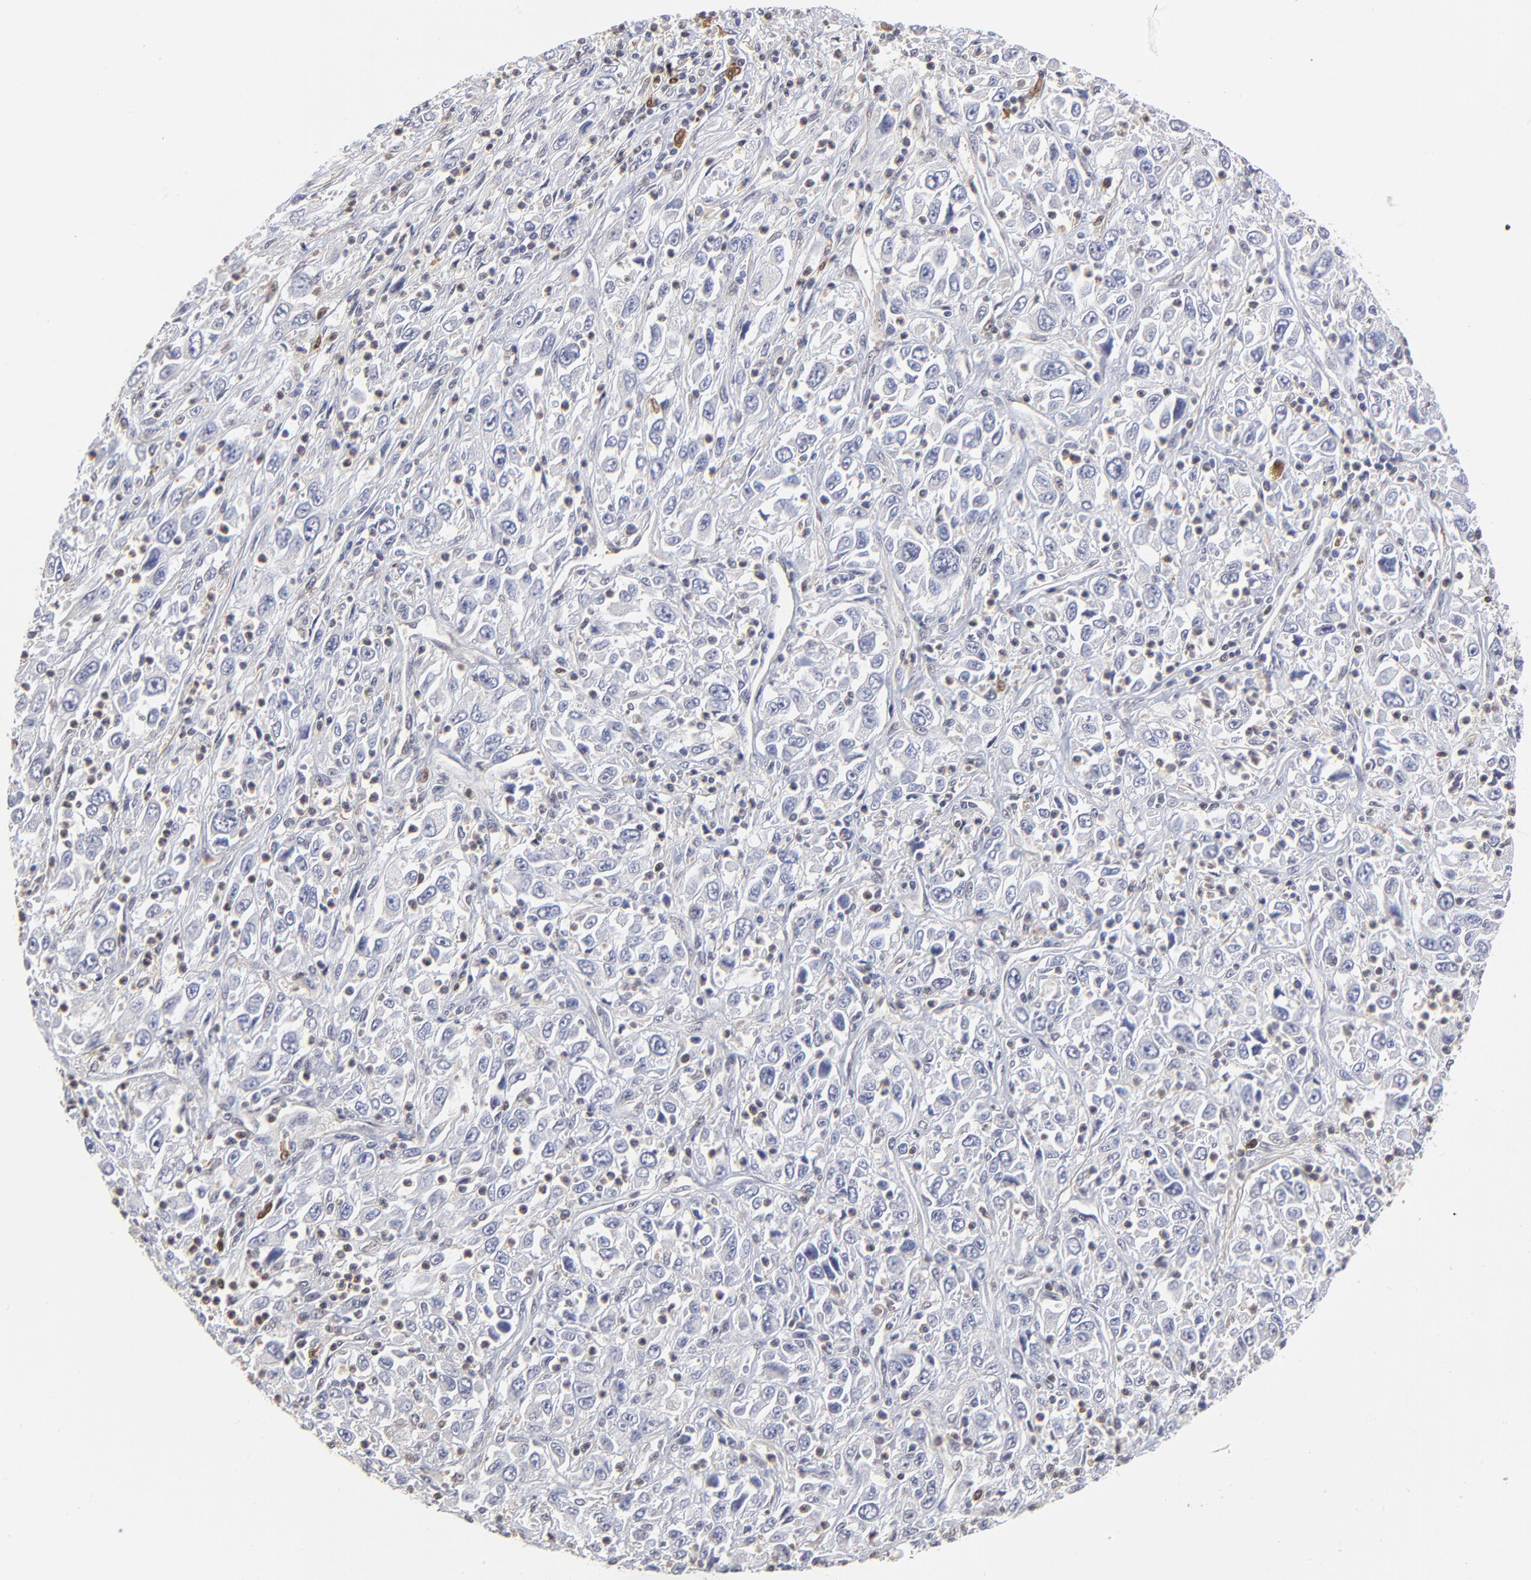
{"staining": {"intensity": "negative", "quantity": "none", "location": "none"}, "tissue": "melanoma", "cell_type": "Tumor cells", "image_type": "cancer", "snomed": [{"axis": "morphology", "description": "Malignant melanoma, Metastatic site"}, {"axis": "topography", "description": "Skin"}], "caption": "Photomicrograph shows no significant protein expression in tumor cells of malignant melanoma (metastatic site).", "gene": "CASP3", "patient": {"sex": "female", "age": 56}}